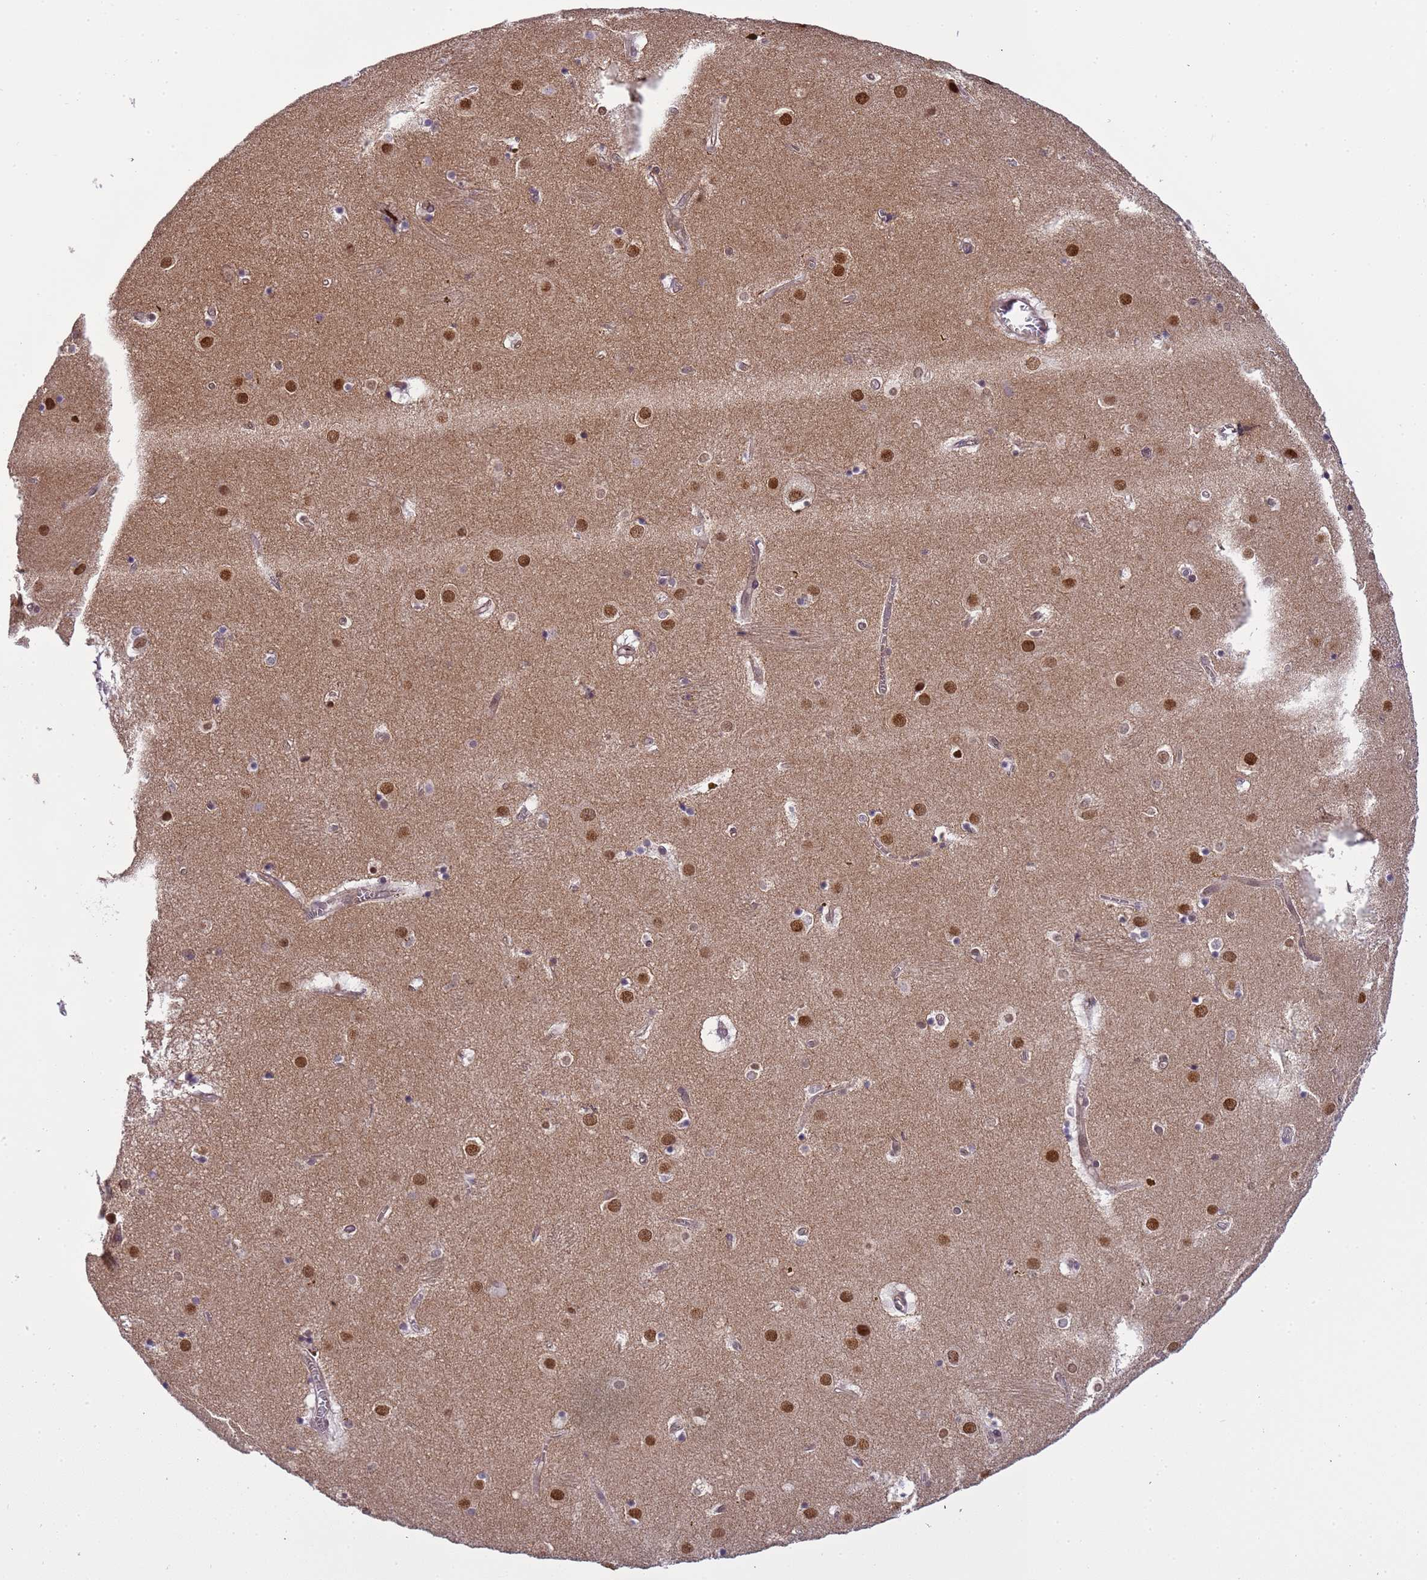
{"staining": {"intensity": "negative", "quantity": "none", "location": "none"}, "tissue": "caudate", "cell_type": "Glial cells", "image_type": "normal", "snomed": [{"axis": "morphology", "description": "Normal tissue, NOS"}, {"axis": "topography", "description": "Lateral ventricle wall"}], "caption": "DAB (3,3'-diaminobenzidine) immunohistochemical staining of benign human caudate exhibits no significant positivity in glial cells.", "gene": "EMC2", "patient": {"sex": "male", "age": 70}}